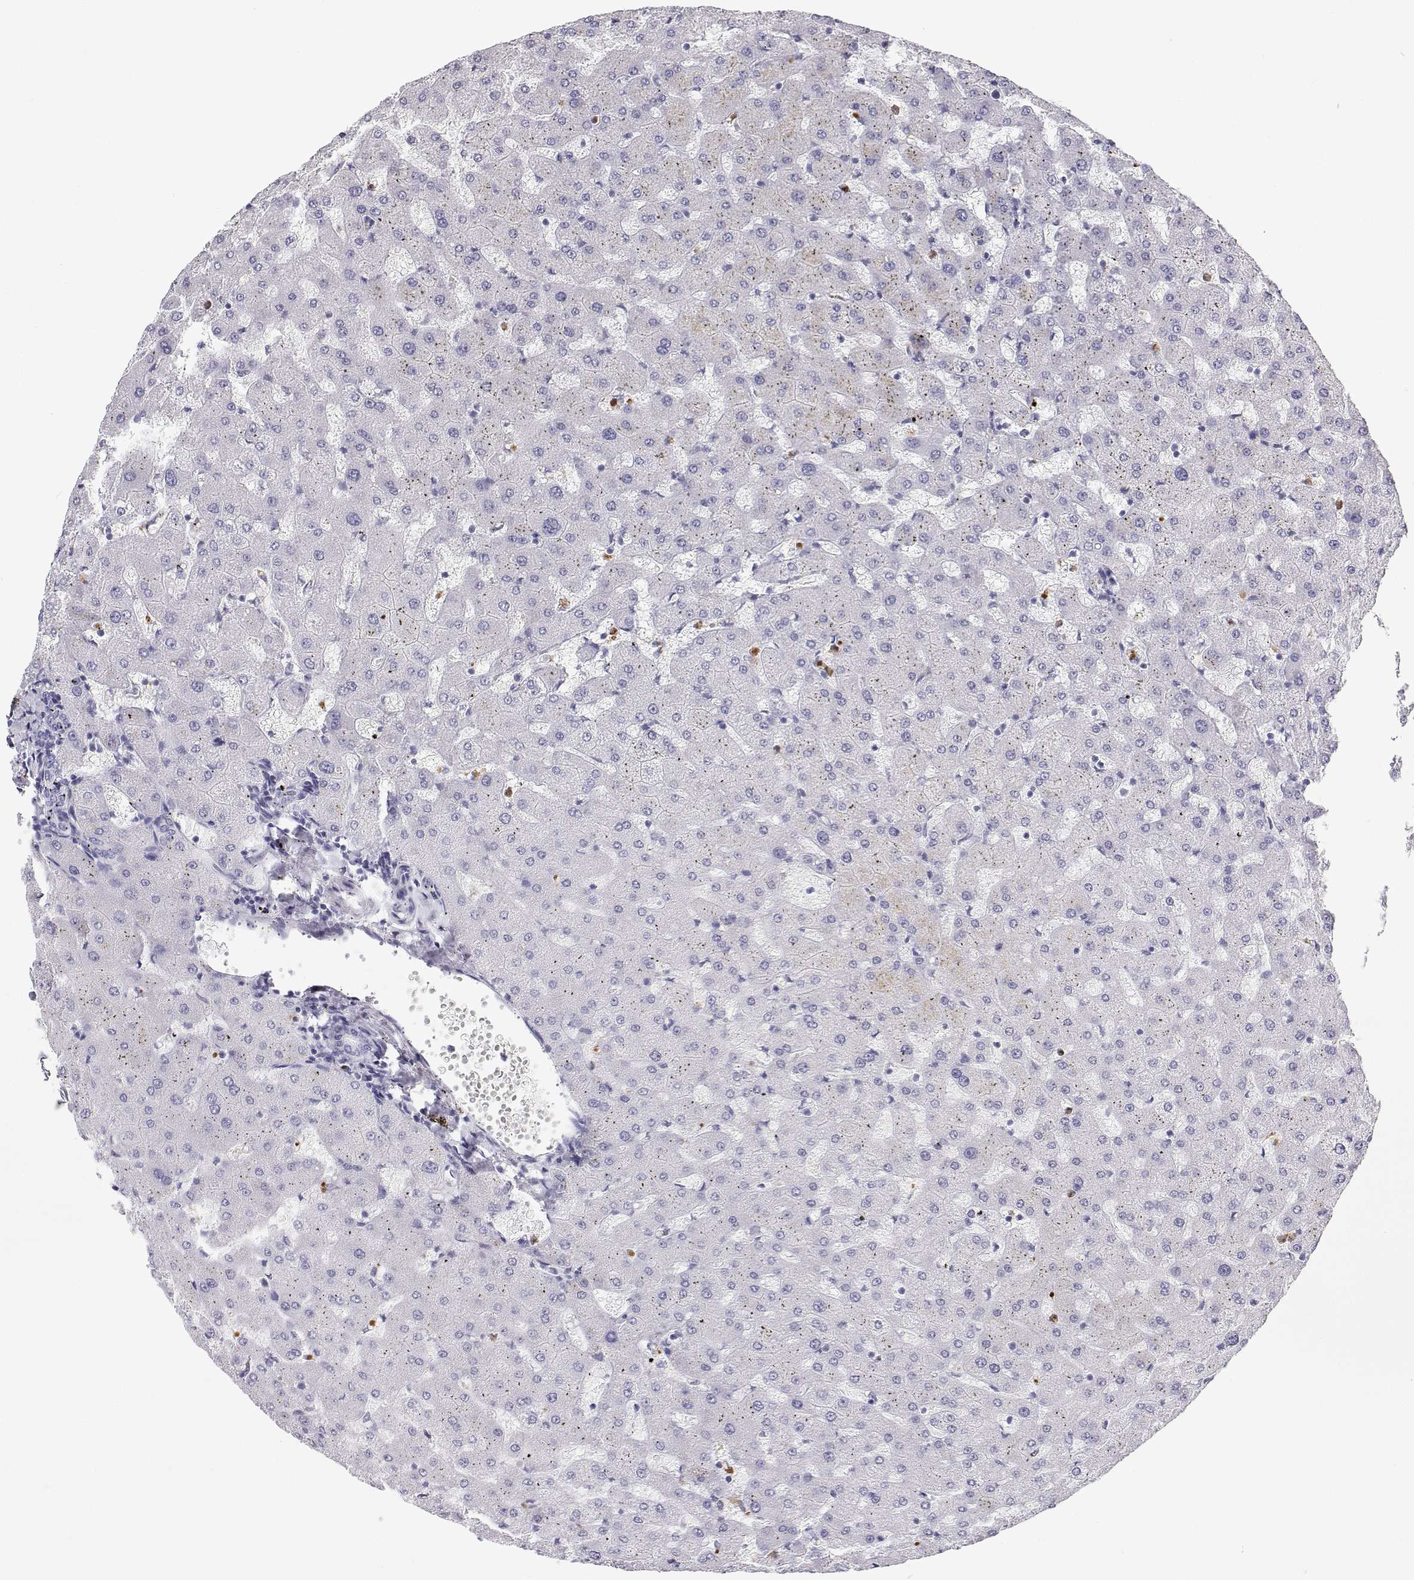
{"staining": {"intensity": "negative", "quantity": "none", "location": "none"}, "tissue": "liver", "cell_type": "Cholangiocytes", "image_type": "normal", "snomed": [{"axis": "morphology", "description": "Normal tissue, NOS"}, {"axis": "topography", "description": "Liver"}], "caption": "IHC image of unremarkable liver: liver stained with DAB (3,3'-diaminobenzidine) shows no significant protein positivity in cholangiocytes. The staining was performed using DAB to visualize the protein expression in brown, while the nuclei were stained in blue with hematoxylin (Magnification: 20x).", "gene": "SFTPB", "patient": {"sex": "female", "age": 63}}